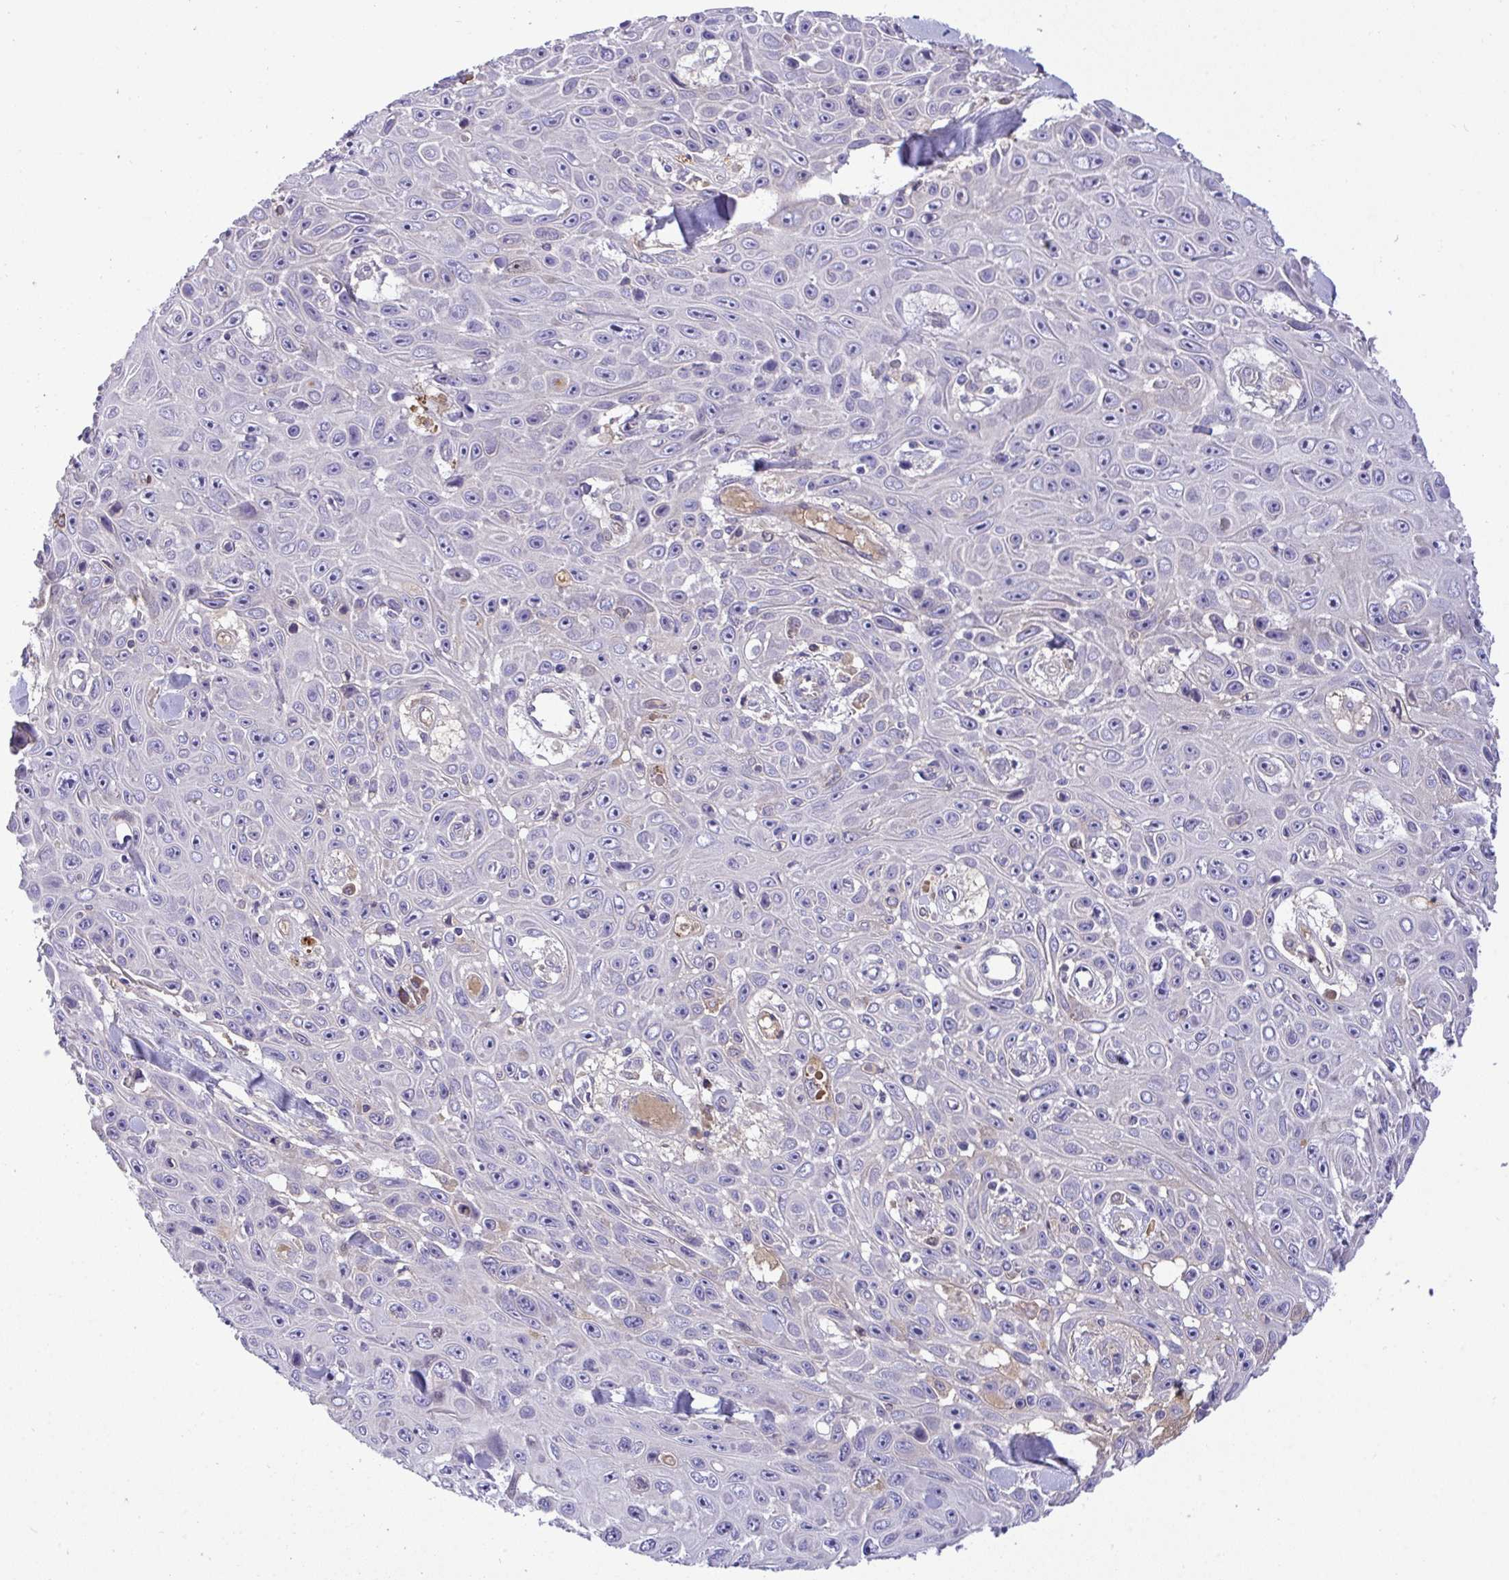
{"staining": {"intensity": "negative", "quantity": "none", "location": "none"}, "tissue": "skin cancer", "cell_type": "Tumor cells", "image_type": "cancer", "snomed": [{"axis": "morphology", "description": "Squamous cell carcinoma, NOS"}, {"axis": "topography", "description": "Skin"}], "caption": "A histopathology image of skin cancer (squamous cell carcinoma) stained for a protein shows no brown staining in tumor cells.", "gene": "ZNF581", "patient": {"sex": "male", "age": 82}}